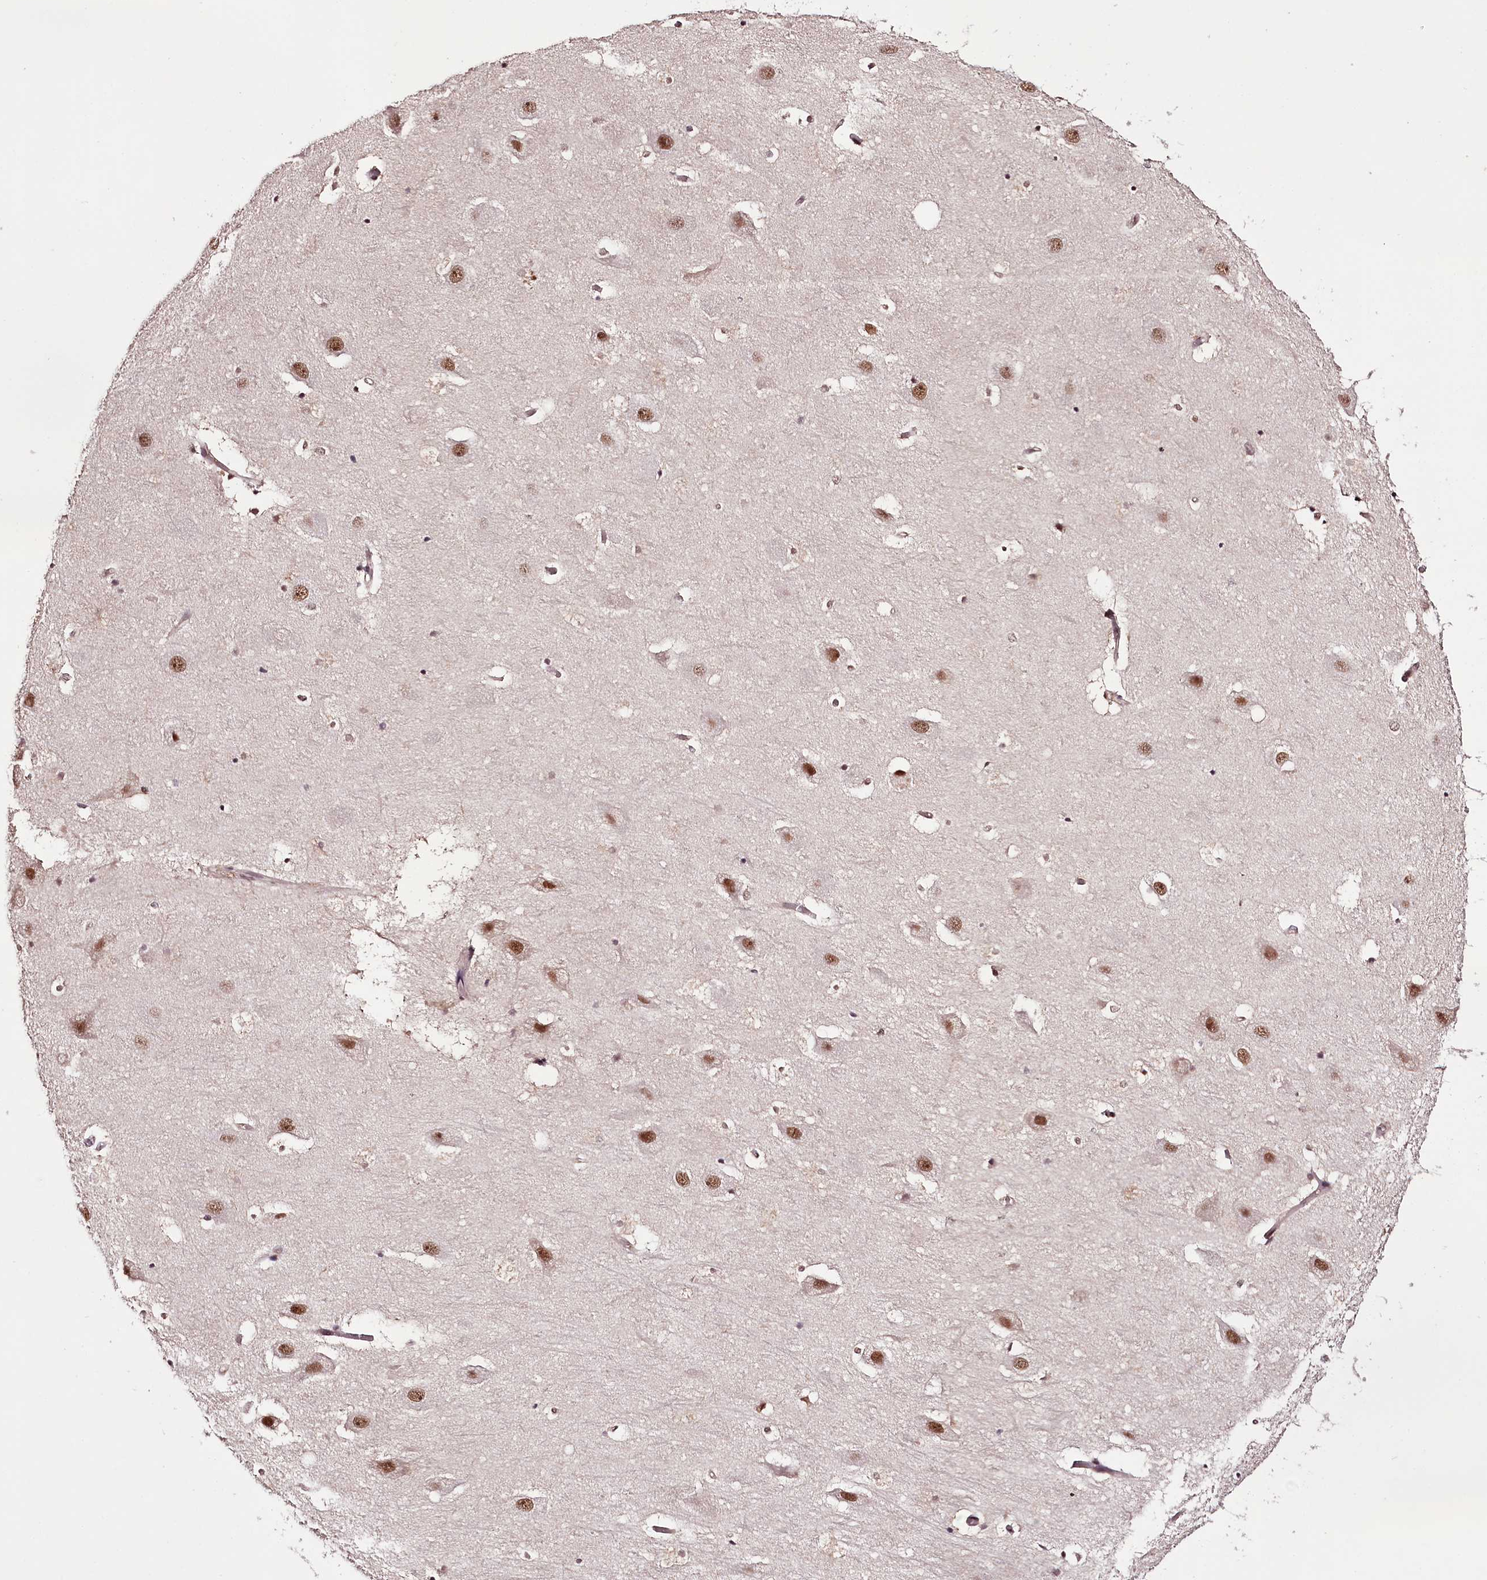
{"staining": {"intensity": "strong", "quantity": "<25%", "location": "nuclear"}, "tissue": "hippocampus", "cell_type": "Glial cells", "image_type": "normal", "snomed": [{"axis": "morphology", "description": "Normal tissue, NOS"}, {"axis": "topography", "description": "Hippocampus"}], "caption": "Immunohistochemical staining of benign human hippocampus exhibits medium levels of strong nuclear expression in about <25% of glial cells.", "gene": "TTC33", "patient": {"sex": "female", "age": 52}}